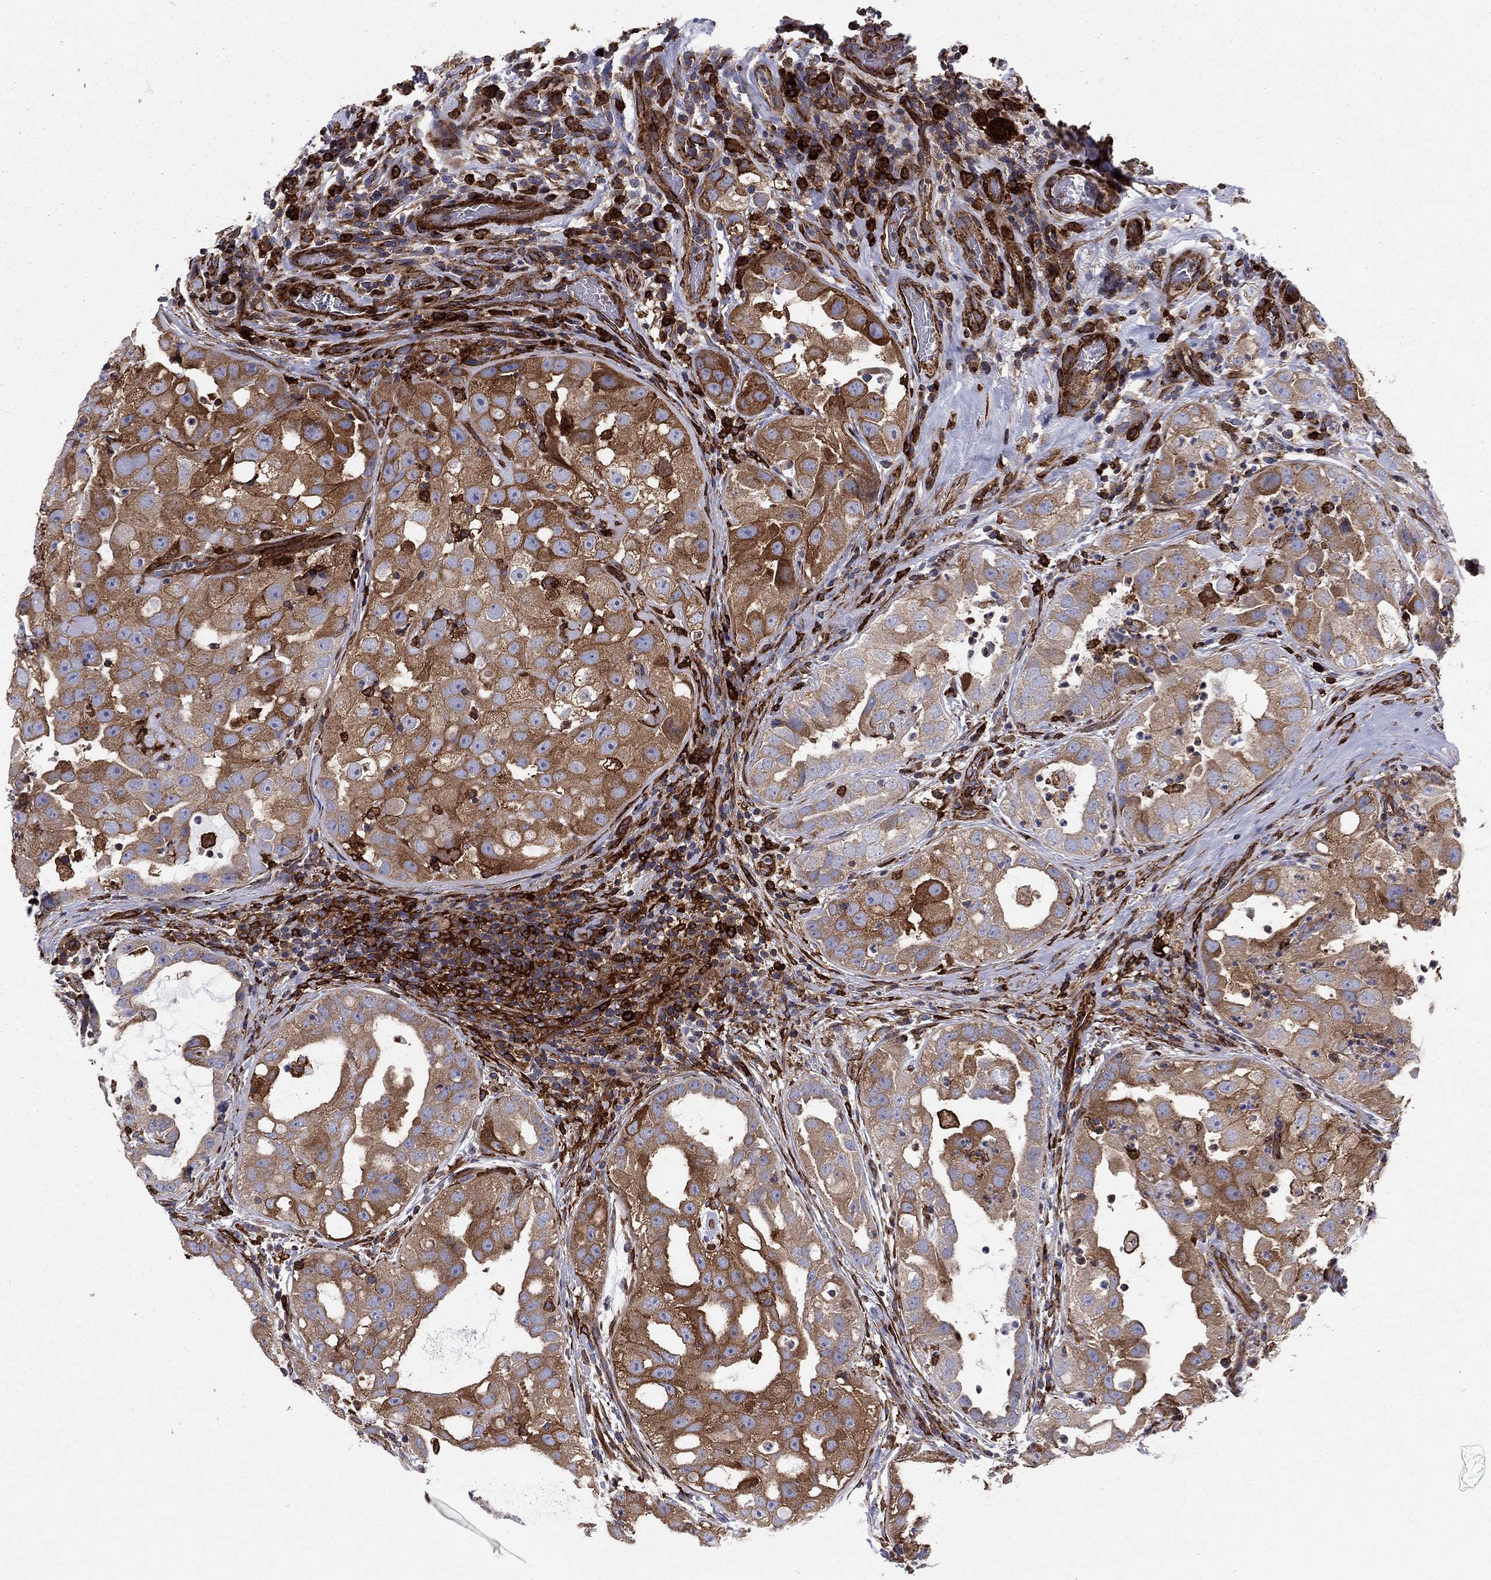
{"staining": {"intensity": "moderate", "quantity": "<25%", "location": "cytoplasmic/membranous"}, "tissue": "urothelial cancer", "cell_type": "Tumor cells", "image_type": "cancer", "snomed": [{"axis": "morphology", "description": "Urothelial carcinoma, High grade"}, {"axis": "topography", "description": "Urinary bladder"}], "caption": "Brown immunohistochemical staining in urothelial cancer exhibits moderate cytoplasmic/membranous staining in approximately <25% of tumor cells.", "gene": "EHBP1L1", "patient": {"sex": "female", "age": 41}}